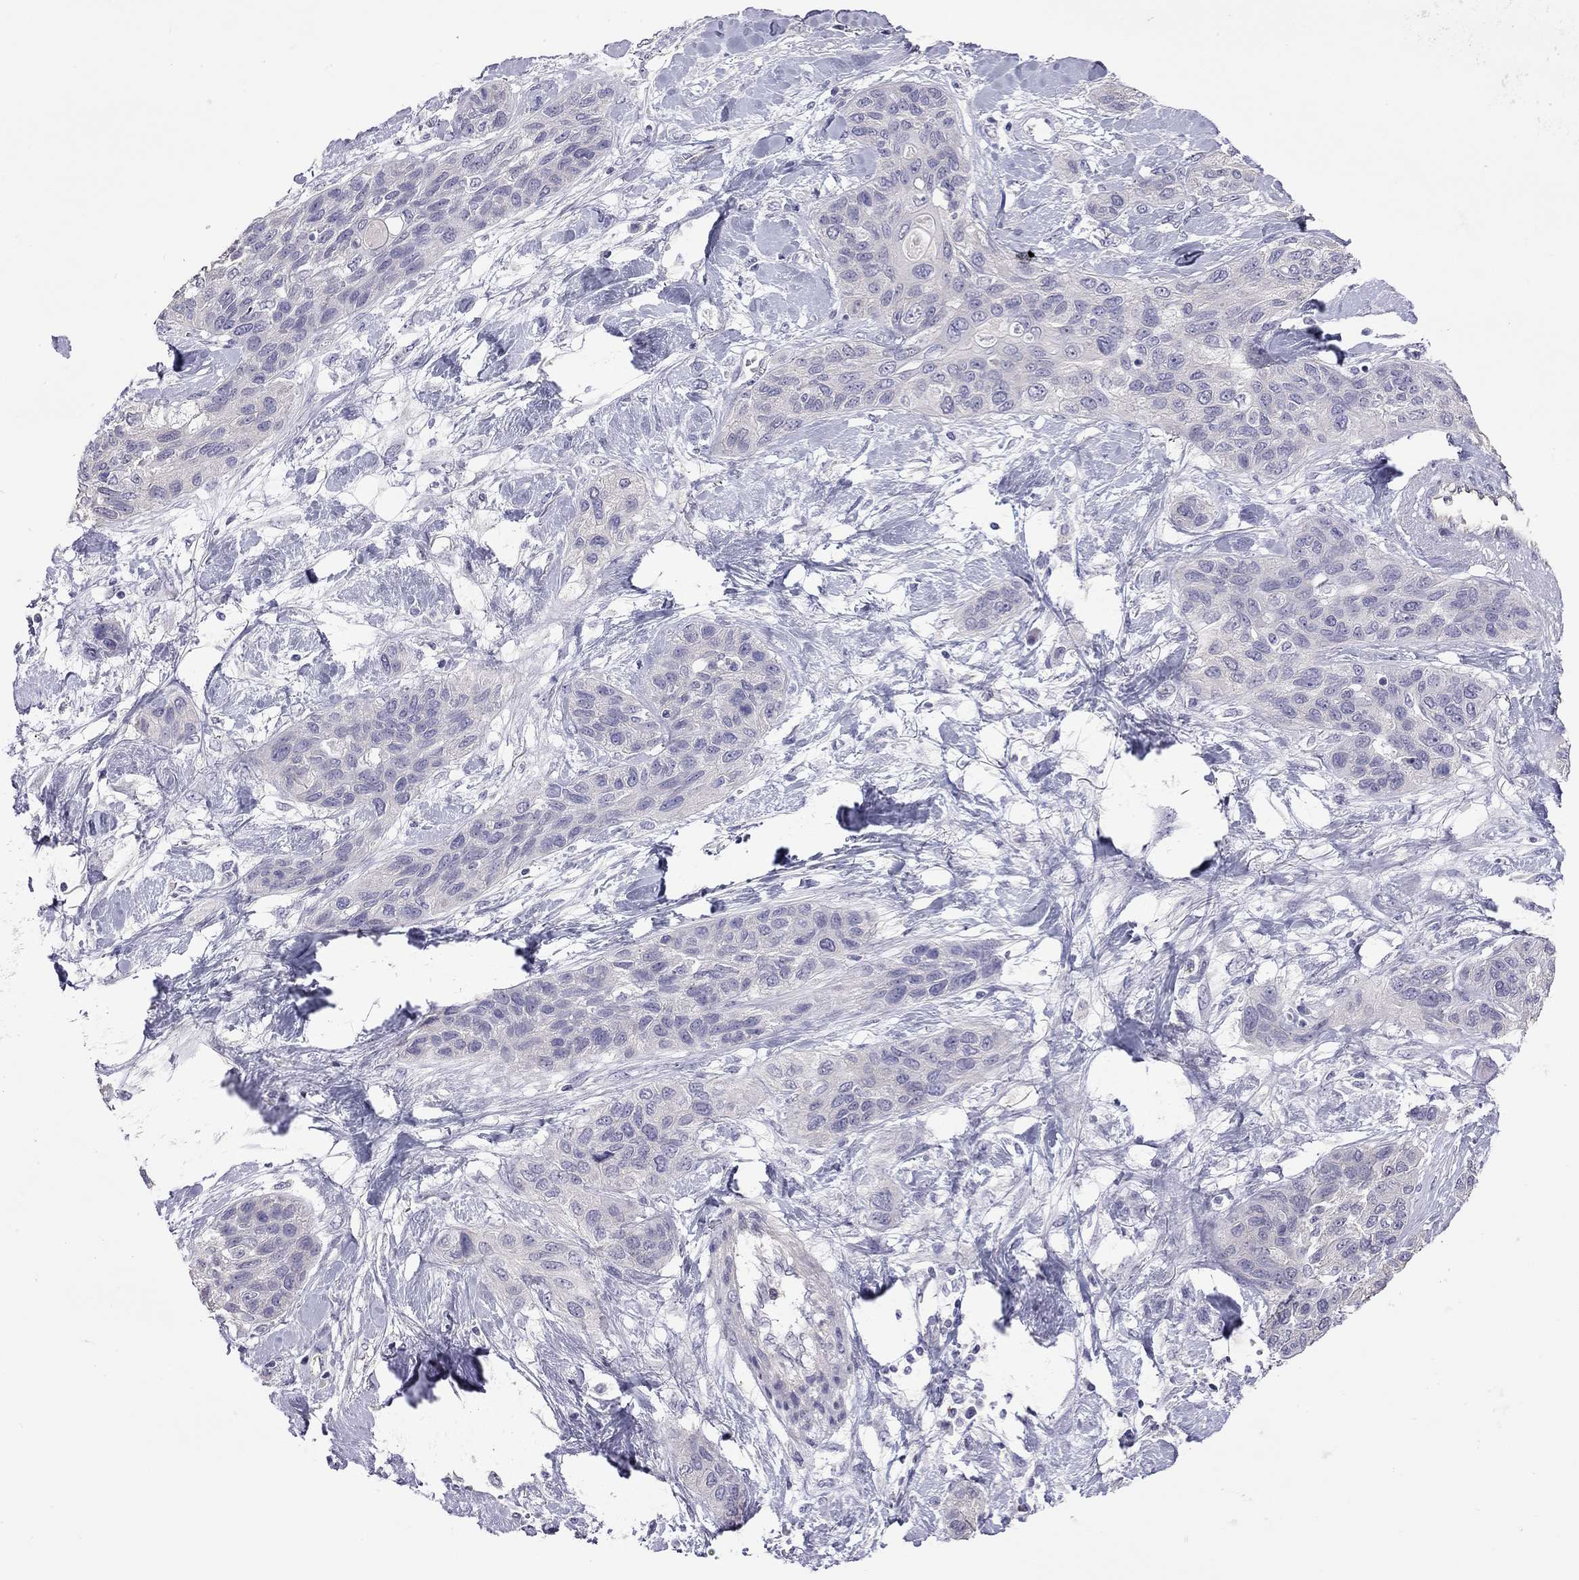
{"staining": {"intensity": "negative", "quantity": "none", "location": "none"}, "tissue": "lung cancer", "cell_type": "Tumor cells", "image_type": "cancer", "snomed": [{"axis": "morphology", "description": "Squamous cell carcinoma, NOS"}, {"axis": "topography", "description": "Lung"}], "caption": "Lung cancer (squamous cell carcinoma) stained for a protein using immunohistochemistry exhibits no expression tumor cells.", "gene": "FEZ1", "patient": {"sex": "female", "age": 70}}